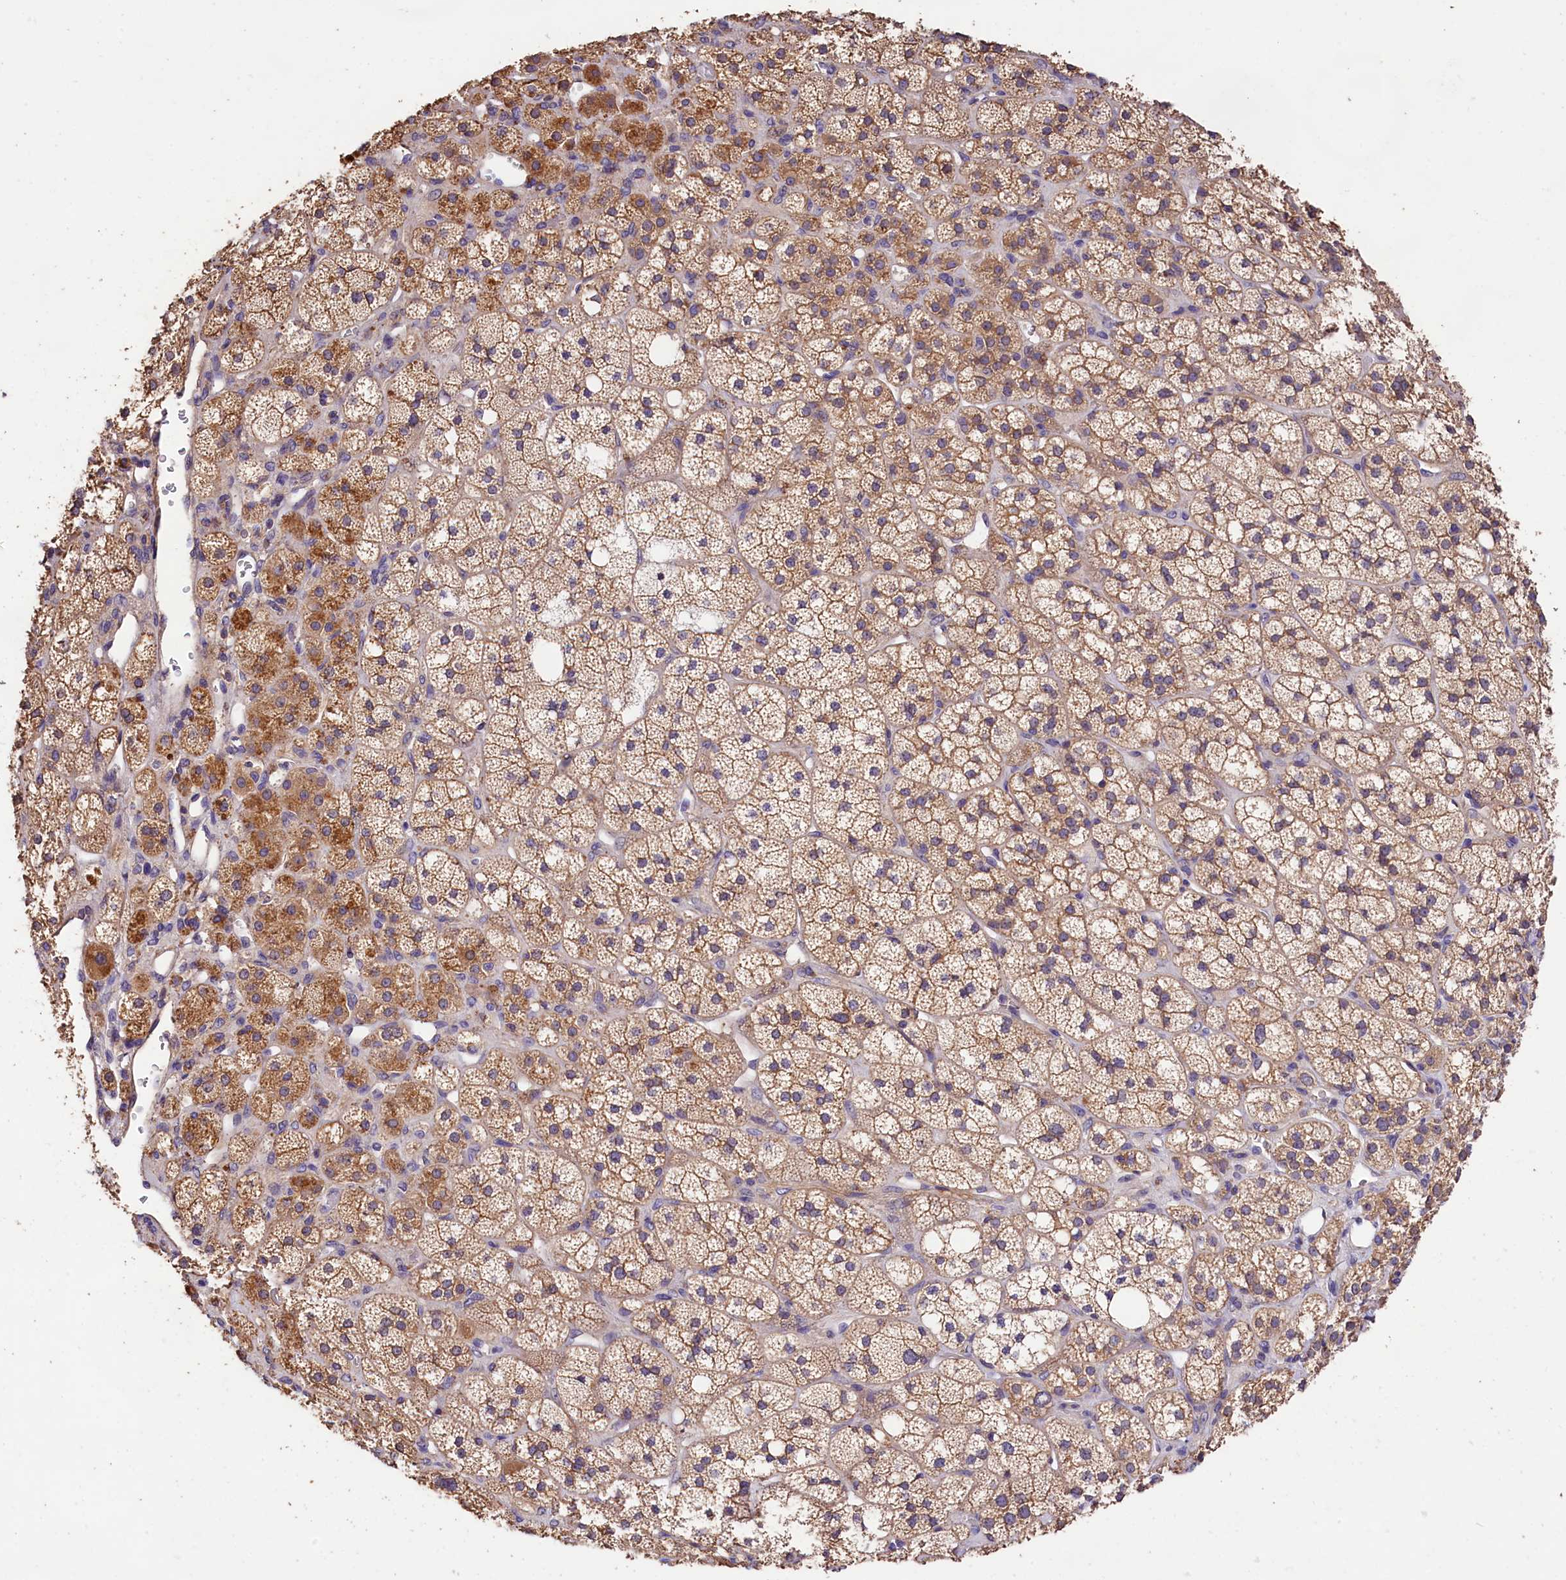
{"staining": {"intensity": "moderate", "quantity": ">75%", "location": "cytoplasmic/membranous"}, "tissue": "adrenal gland", "cell_type": "Glandular cells", "image_type": "normal", "snomed": [{"axis": "morphology", "description": "Normal tissue, NOS"}, {"axis": "topography", "description": "Adrenal gland"}], "caption": "Immunohistochemistry (IHC) photomicrograph of unremarkable adrenal gland: adrenal gland stained using immunohistochemistry (IHC) shows medium levels of moderate protein expression localized specifically in the cytoplasmic/membranous of glandular cells, appearing as a cytoplasmic/membranous brown color.", "gene": "OAS3", "patient": {"sex": "male", "age": 61}}